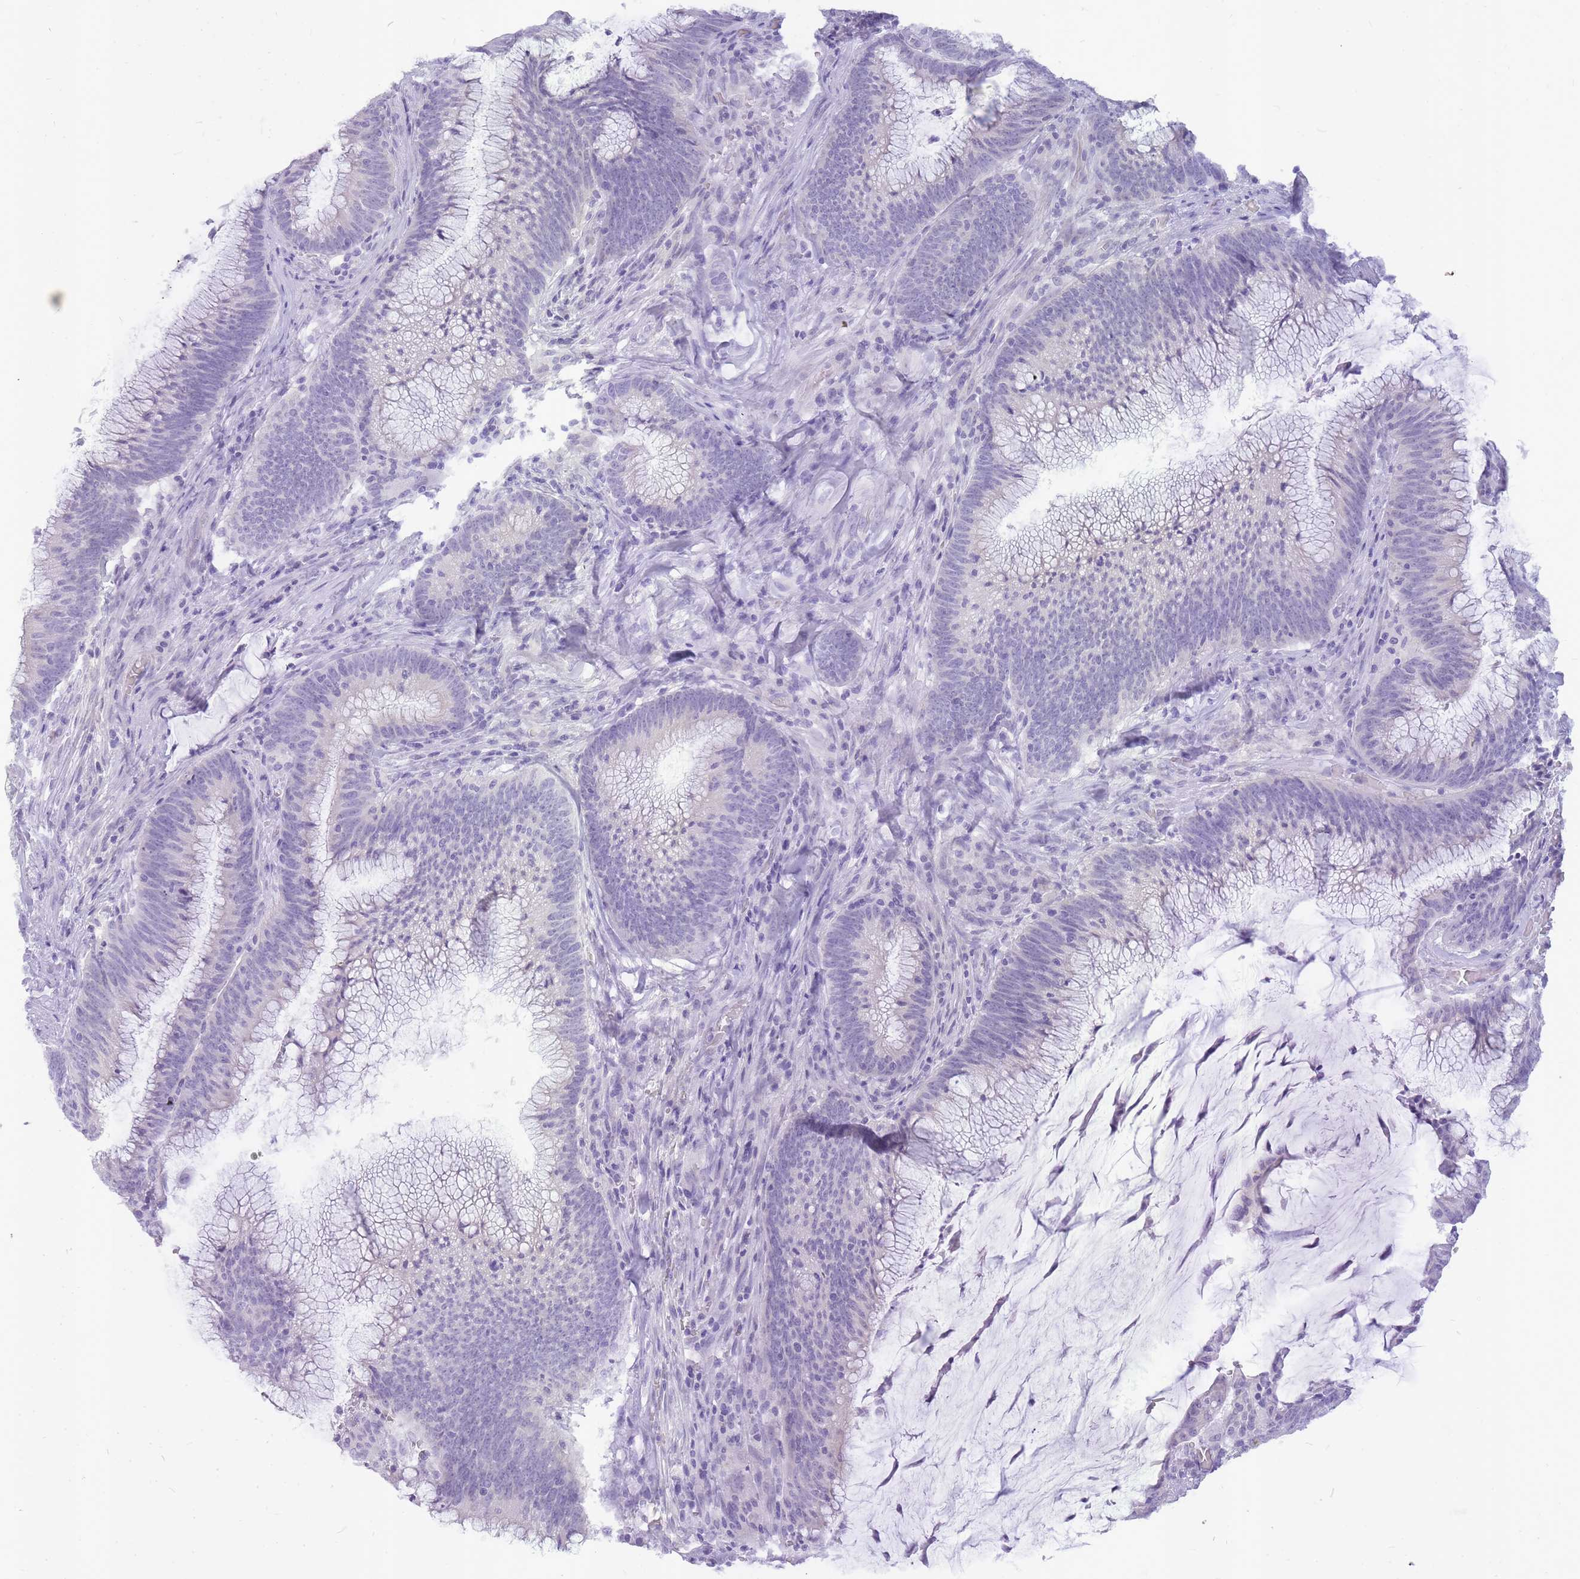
{"staining": {"intensity": "negative", "quantity": "none", "location": "none"}, "tissue": "colorectal cancer", "cell_type": "Tumor cells", "image_type": "cancer", "snomed": [{"axis": "morphology", "description": "Adenocarcinoma, NOS"}, {"axis": "topography", "description": "Rectum"}], "caption": "Immunohistochemistry (IHC) of human colorectal adenocarcinoma demonstrates no positivity in tumor cells.", "gene": "INS", "patient": {"sex": "female", "age": 77}}